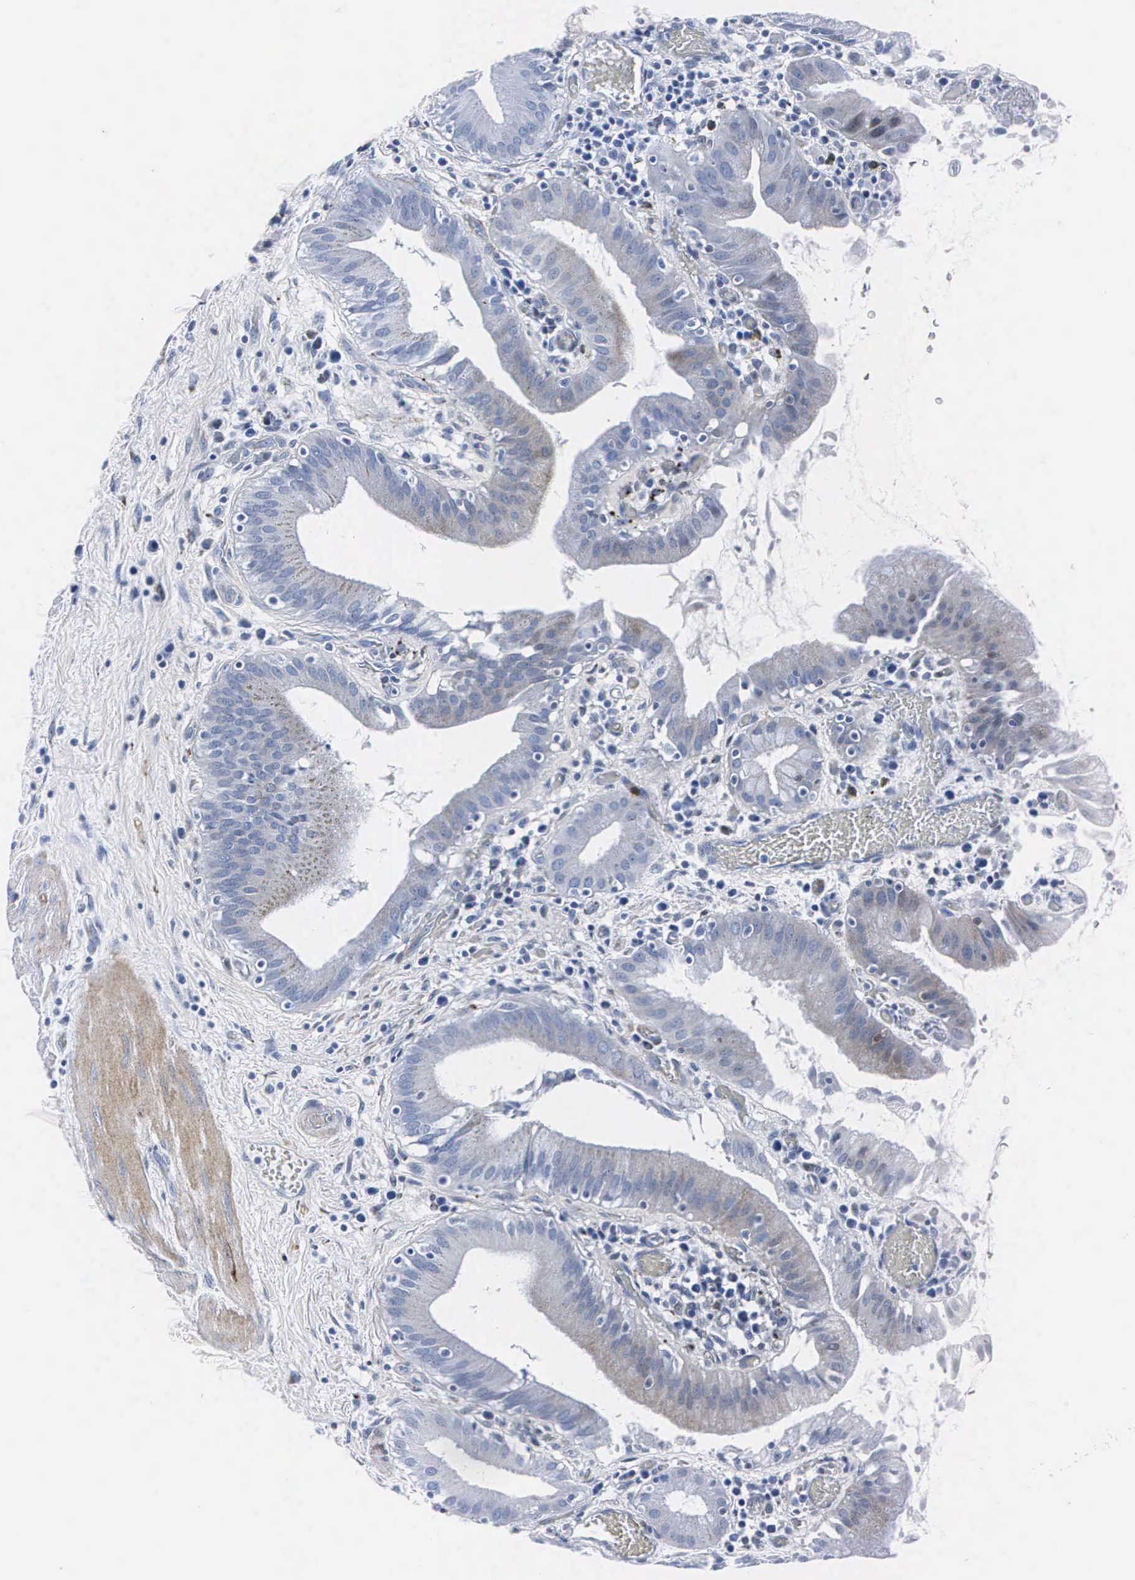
{"staining": {"intensity": "negative", "quantity": "none", "location": "none"}, "tissue": "gallbladder", "cell_type": "Glandular cells", "image_type": "normal", "snomed": [{"axis": "morphology", "description": "Normal tissue, NOS"}, {"axis": "topography", "description": "Gallbladder"}], "caption": "Immunohistochemistry (IHC) photomicrograph of normal gallbladder: human gallbladder stained with DAB (3,3'-diaminobenzidine) reveals no significant protein expression in glandular cells.", "gene": "ENO2", "patient": {"sex": "male", "age": 73}}